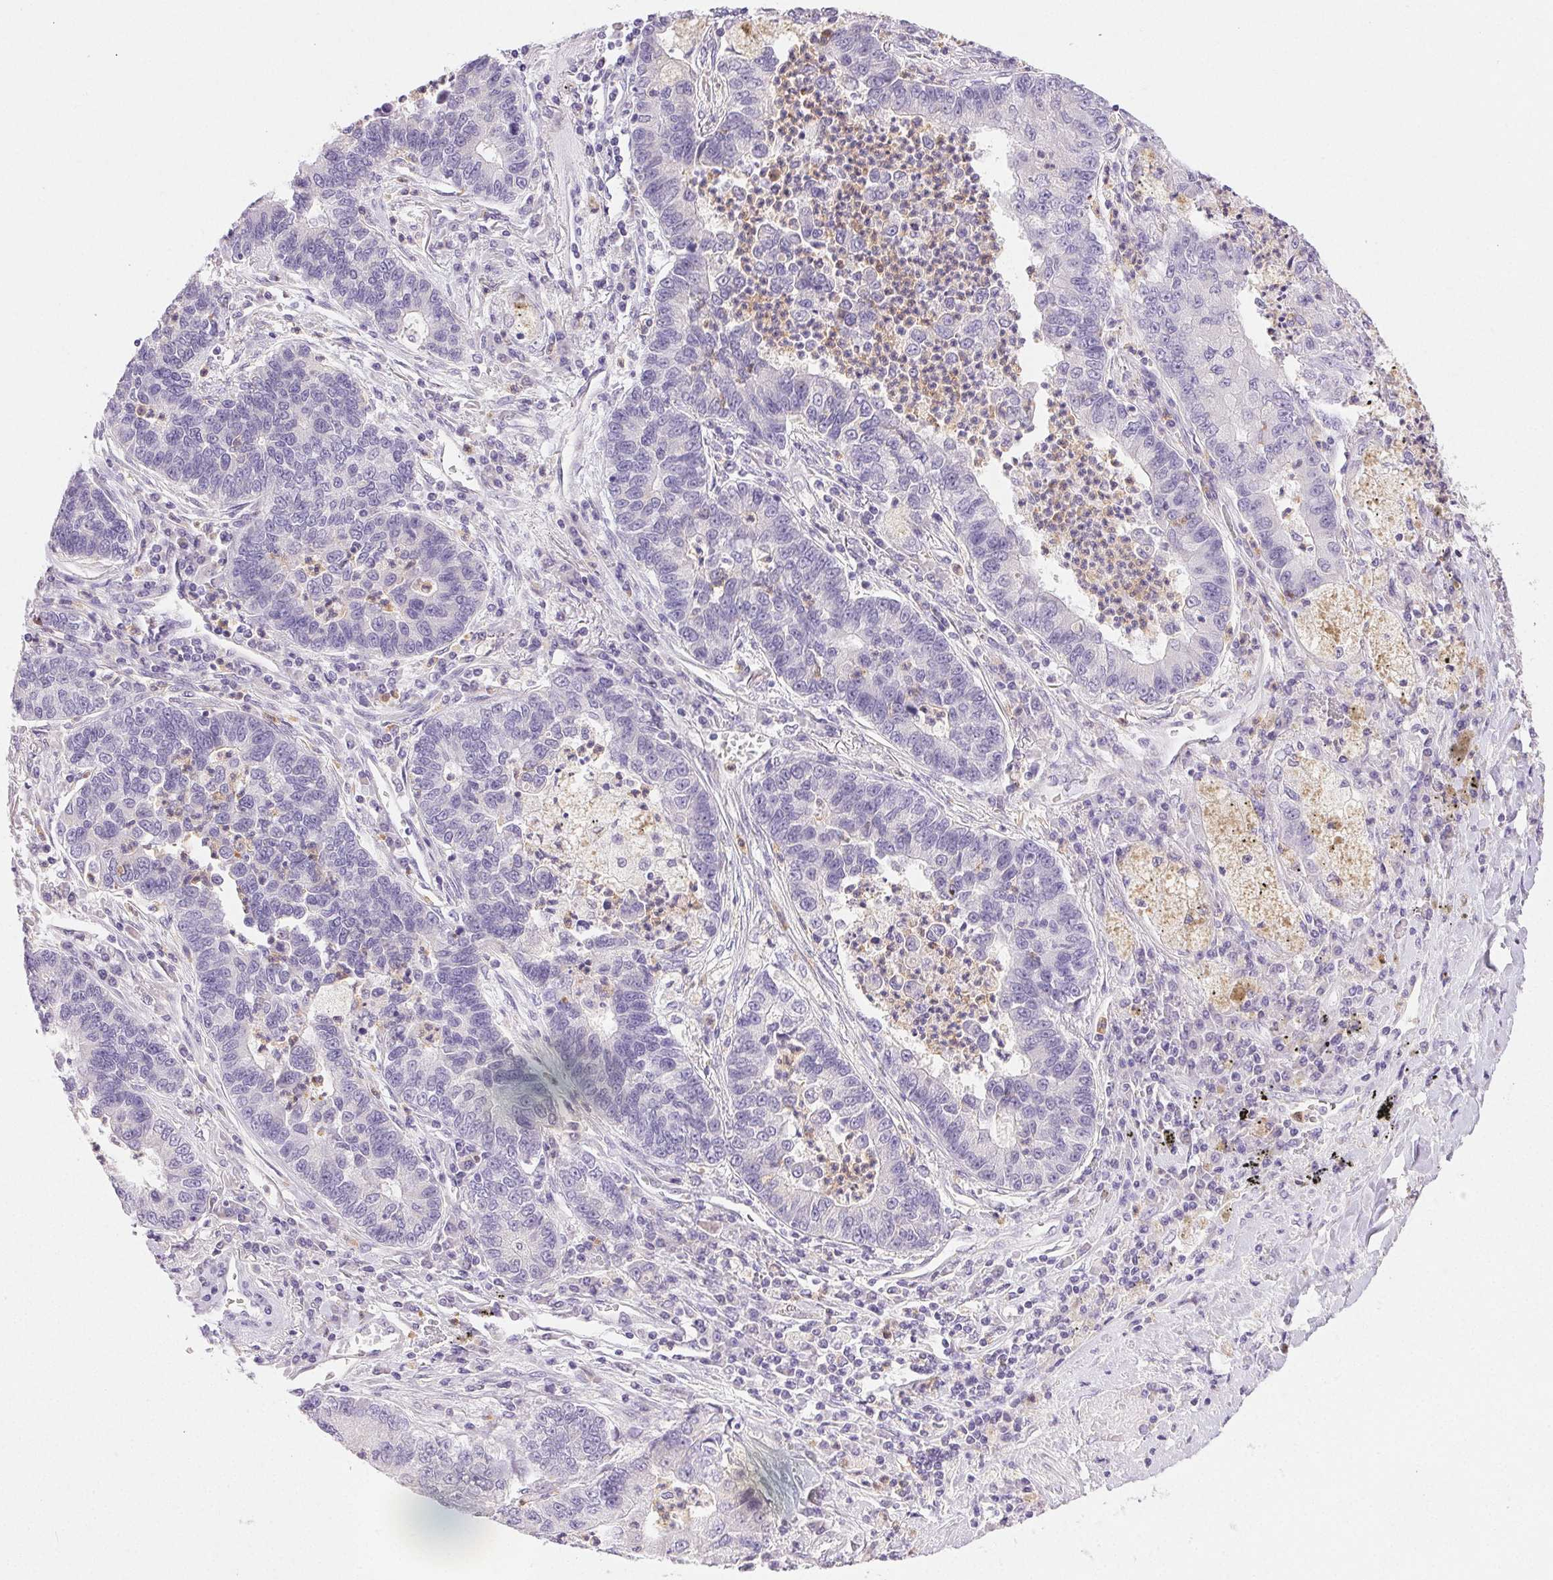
{"staining": {"intensity": "negative", "quantity": "none", "location": "none"}, "tissue": "lung cancer", "cell_type": "Tumor cells", "image_type": "cancer", "snomed": [{"axis": "morphology", "description": "Adenocarcinoma, NOS"}, {"axis": "topography", "description": "Lung"}], "caption": "DAB immunohistochemical staining of human lung cancer reveals no significant positivity in tumor cells.", "gene": "EMX2", "patient": {"sex": "female", "age": 57}}